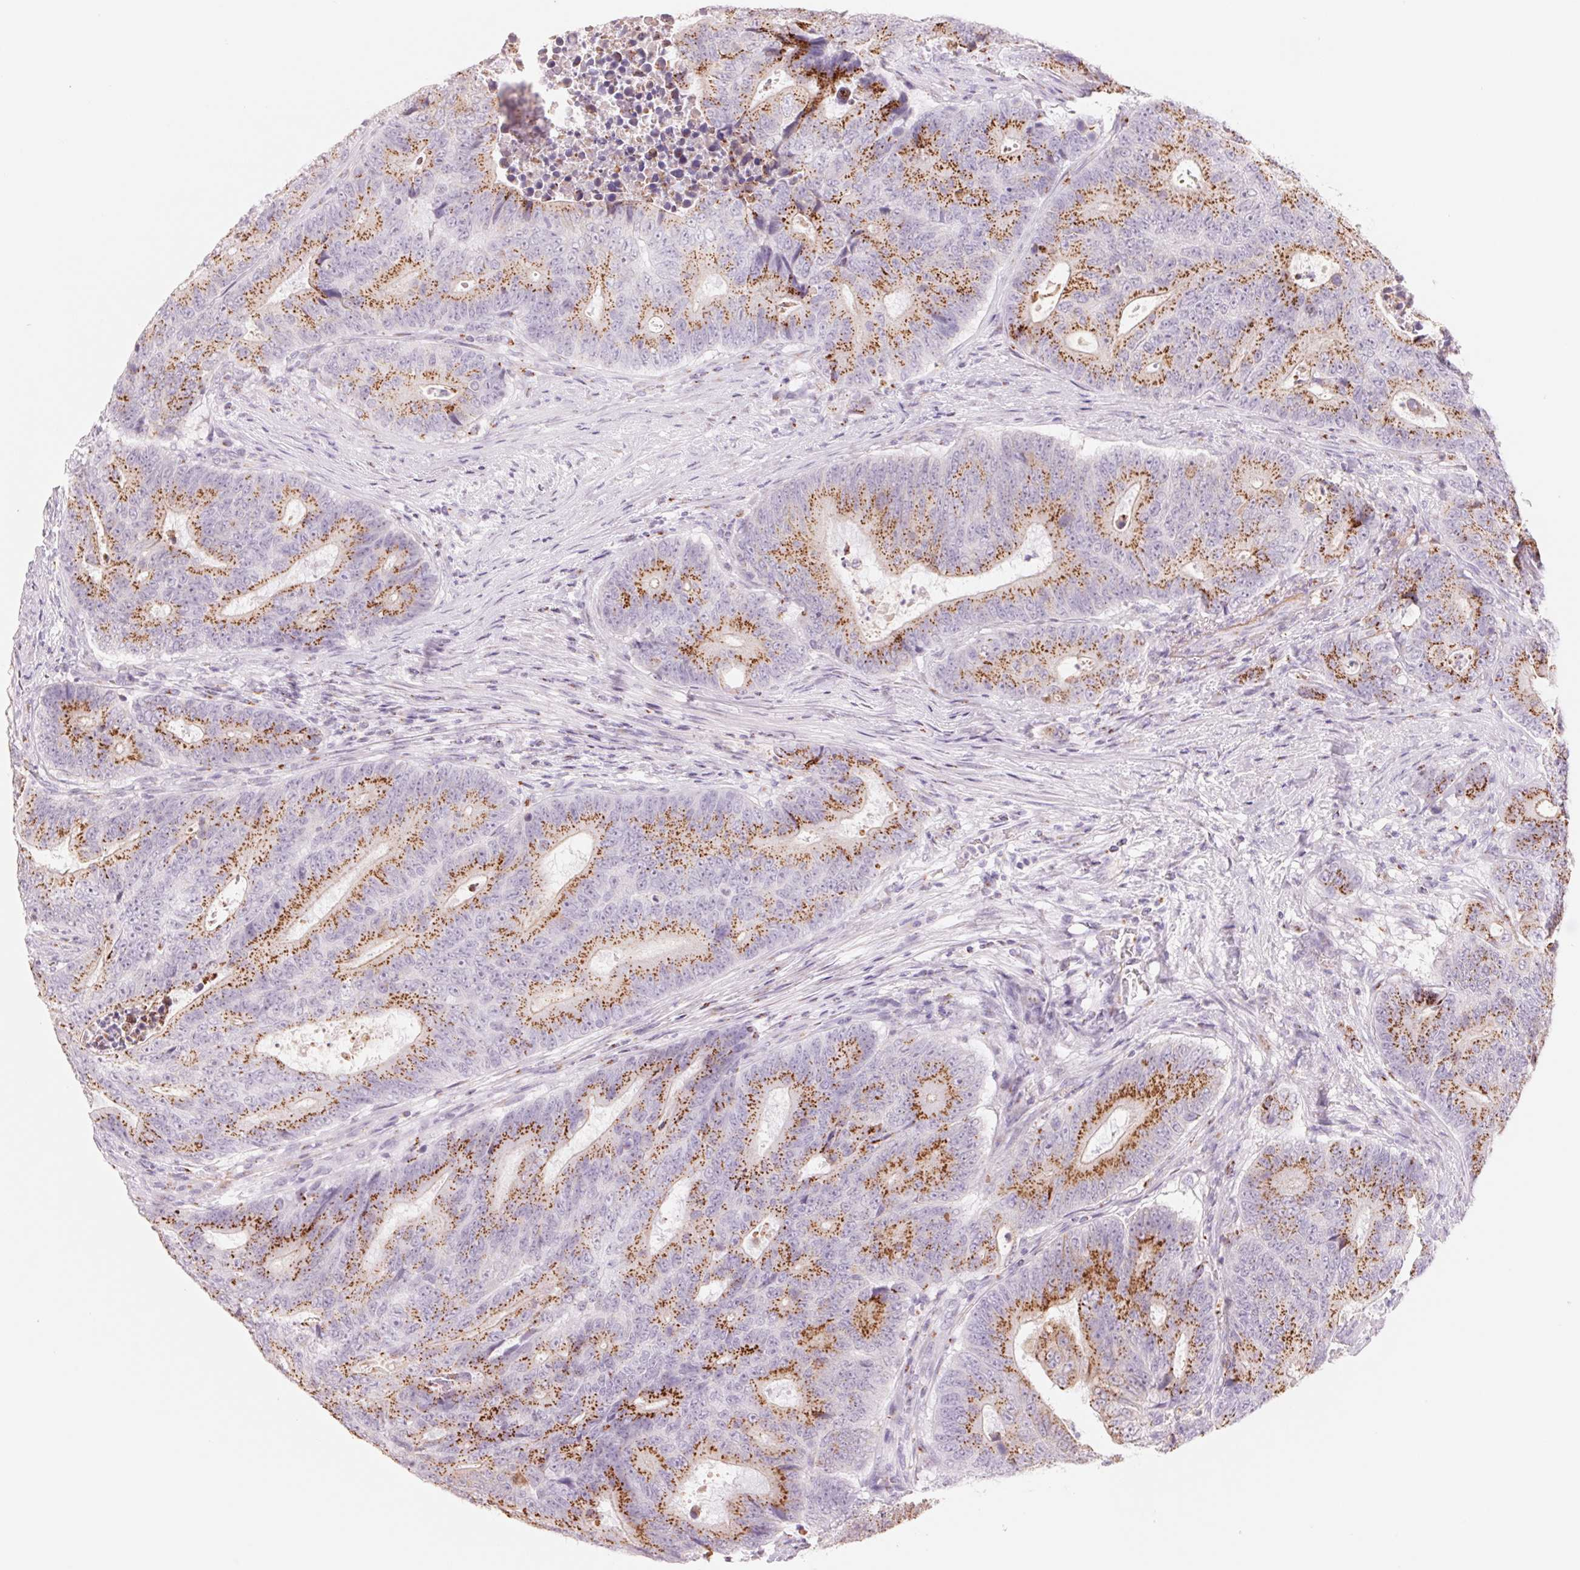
{"staining": {"intensity": "moderate", "quantity": ">75%", "location": "cytoplasmic/membranous"}, "tissue": "colorectal cancer", "cell_type": "Tumor cells", "image_type": "cancer", "snomed": [{"axis": "morphology", "description": "Adenocarcinoma, NOS"}, {"axis": "topography", "description": "Colon"}], "caption": "Protein staining of colorectal cancer (adenocarcinoma) tissue exhibits moderate cytoplasmic/membranous expression in approximately >75% of tumor cells.", "gene": "GALNT7", "patient": {"sex": "female", "age": 48}}